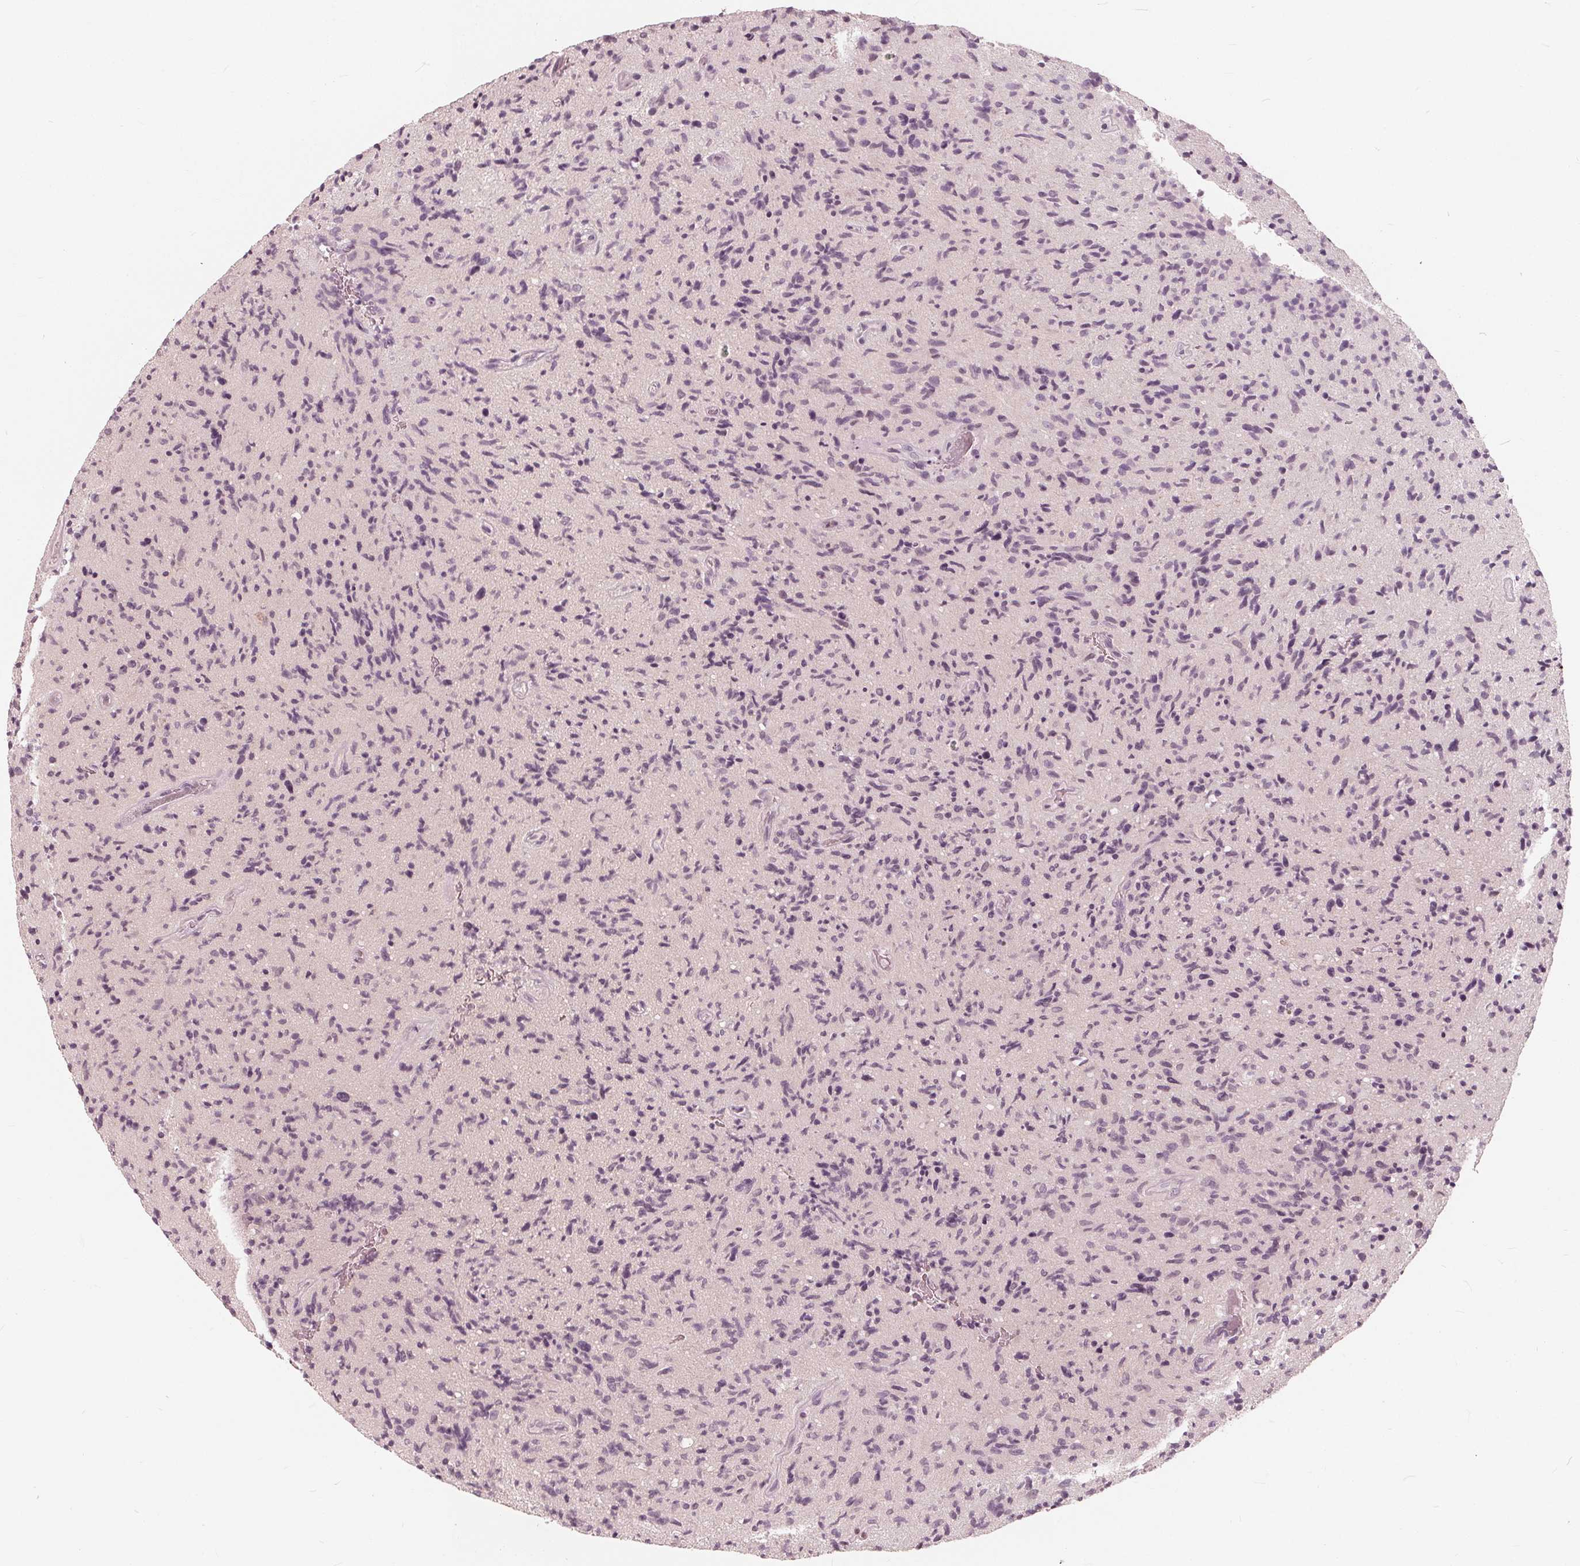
{"staining": {"intensity": "negative", "quantity": "none", "location": "none"}, "tissue": "glioma", "cell_type": "Tumor cells", "image_type": "cancer", "snomed": [{"axis": "morphology", "description": "Glioma, malignant, High grade"}, {"axis": "topography", "description": "Brain"}], "caption": "Tumor cells show no significant expression in glioma. (Stains: DAB immunohistochemistry (IHC) with hematoxylin counter stain, Microscopy: brightfield microscopy at high magnification).", "gene": "SAT2", "patient": {"sex": "male", "age": 54}}